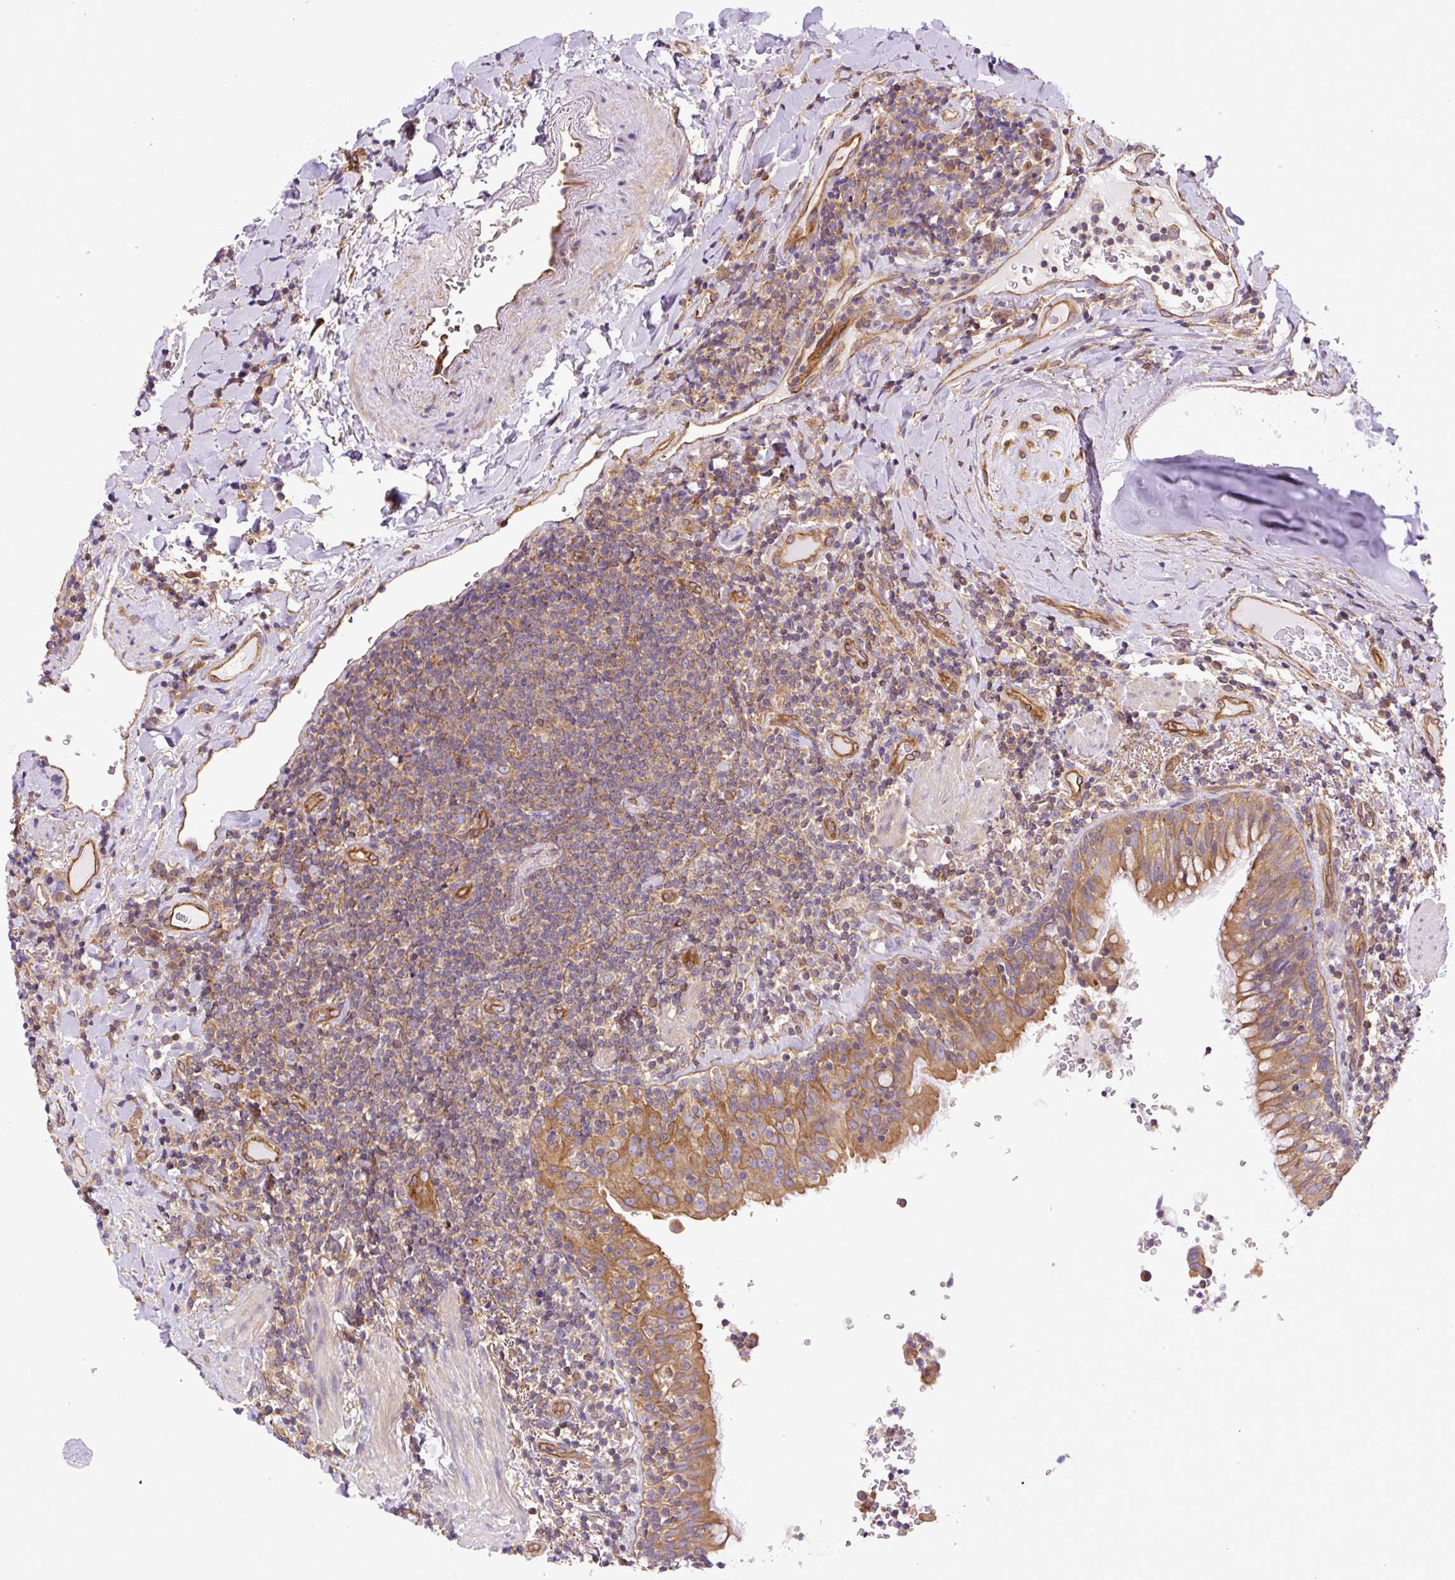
{"staining": {"intensity": "weak", "quantity": "25%-75%", "location": "cytoplasmic/membranous"}, "tissue": "lymphoma", "cell_type": "Tumor cells", "image_type": "cancer", "snomed": [{"axis": "morphology", "description": "Malignant lymphoma, non-Hodgkin's type, Low grade"}, {"axis": "topography", "description": "Lung"}], "caption": "This histopathology image shows IHC staining of lymphoma, with low weak cytoplasmic/membranous expression in about 25%-75% of tumor cells.", "gene": "DCTN1", "patient": {"sex": "female", "age": 71}}